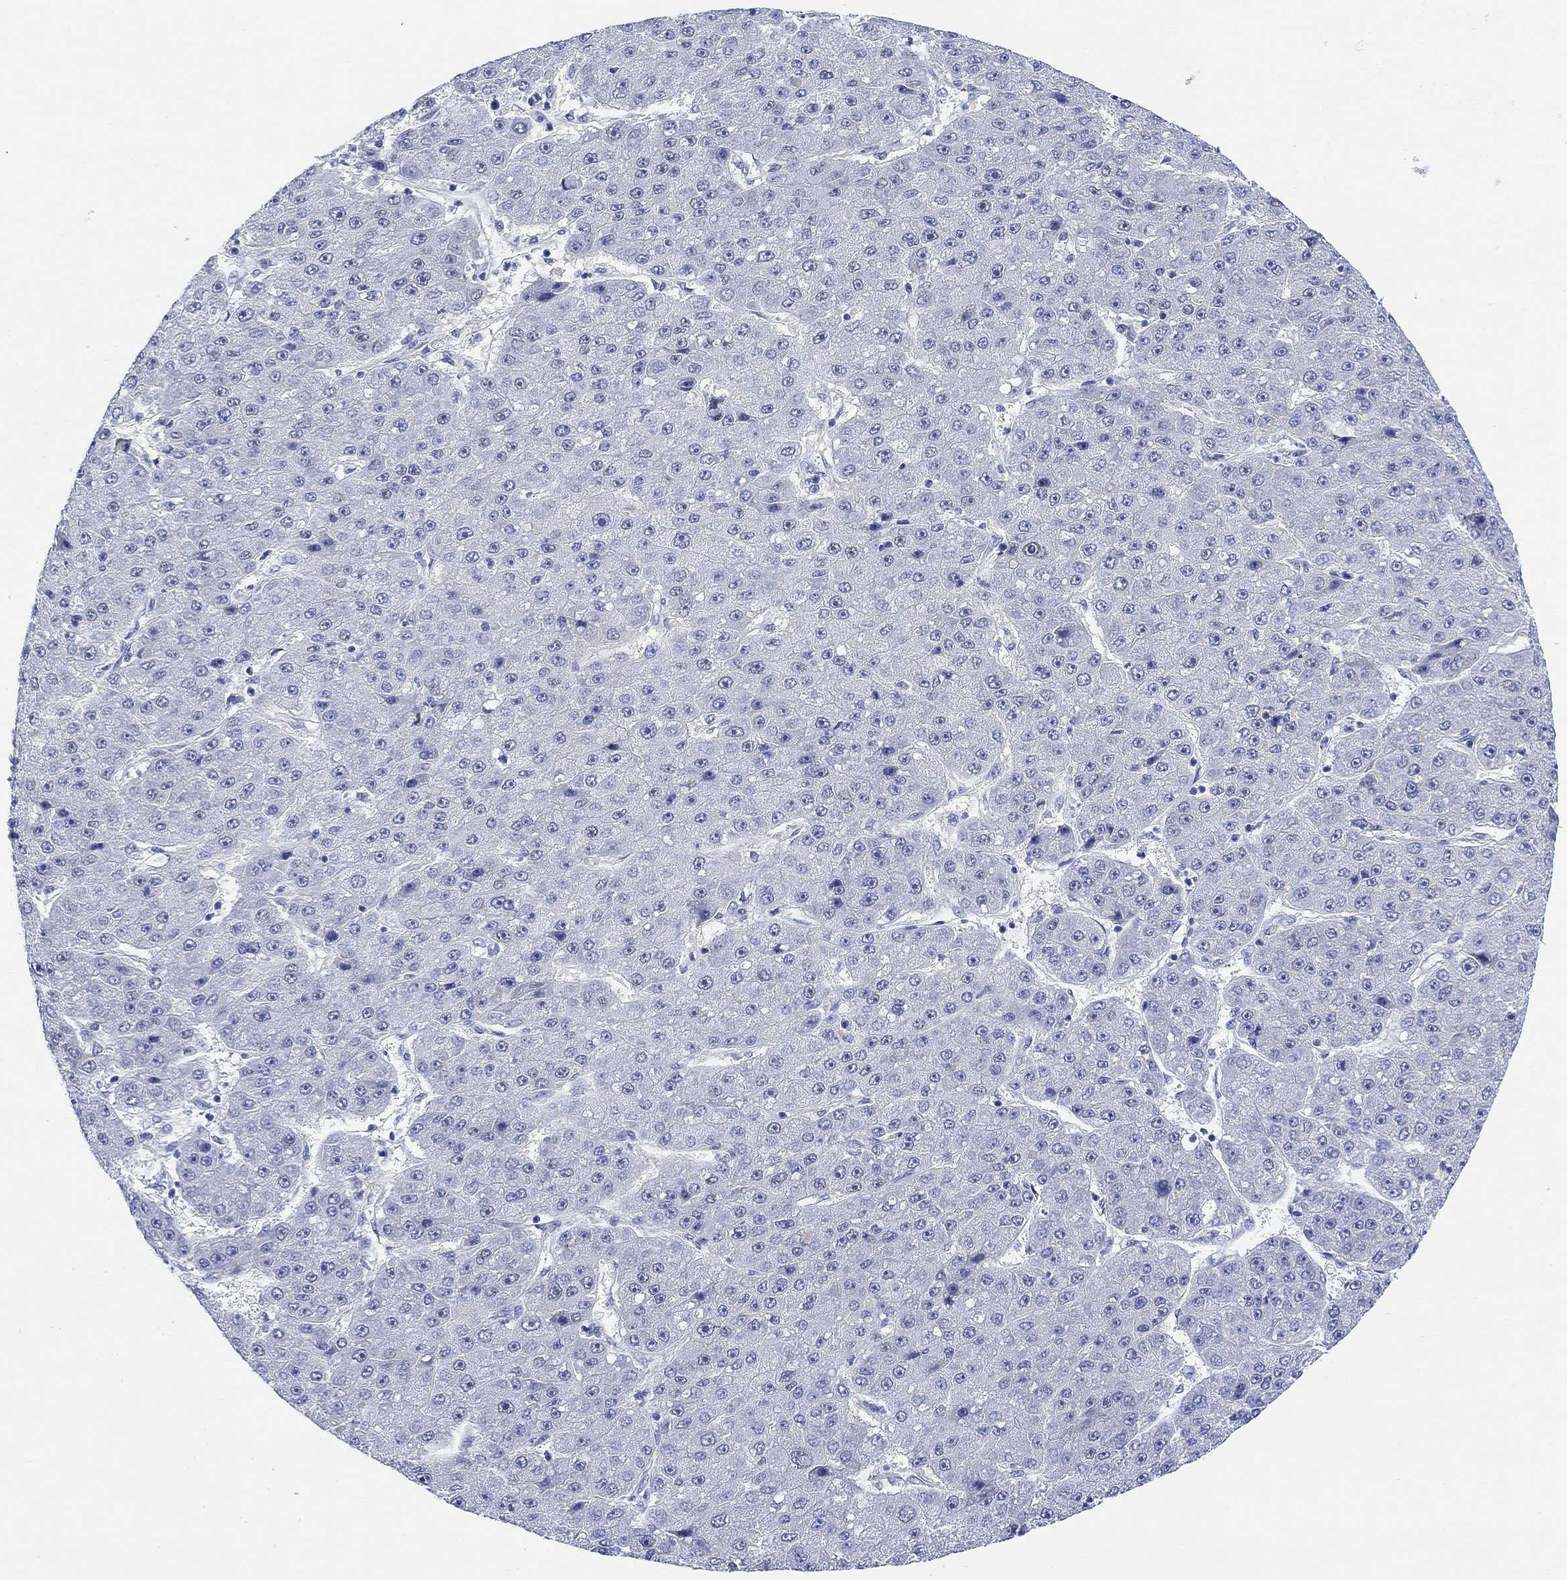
{"staining": {"intensity": "negative", "quantity": "none", "location": "none"}, "tissue": "liver cancer", "cell_type": "Tumor cells", "image_type": "cancer", "snomed": [{"axis": "morphology", "description": "Carcinoma, Hepatocellular, NOS"}, {"axis": "topography", "description": "Liver"}], "caption": "Tumor cells show no significant protein staining in liver cancer. (Stains: DAB IHC with hematoxylin counter stain, Microscopy: brightfield microscopy at high magnification).", "gene": "PAX6", "patient": {"sex": "male", "age": 67}}